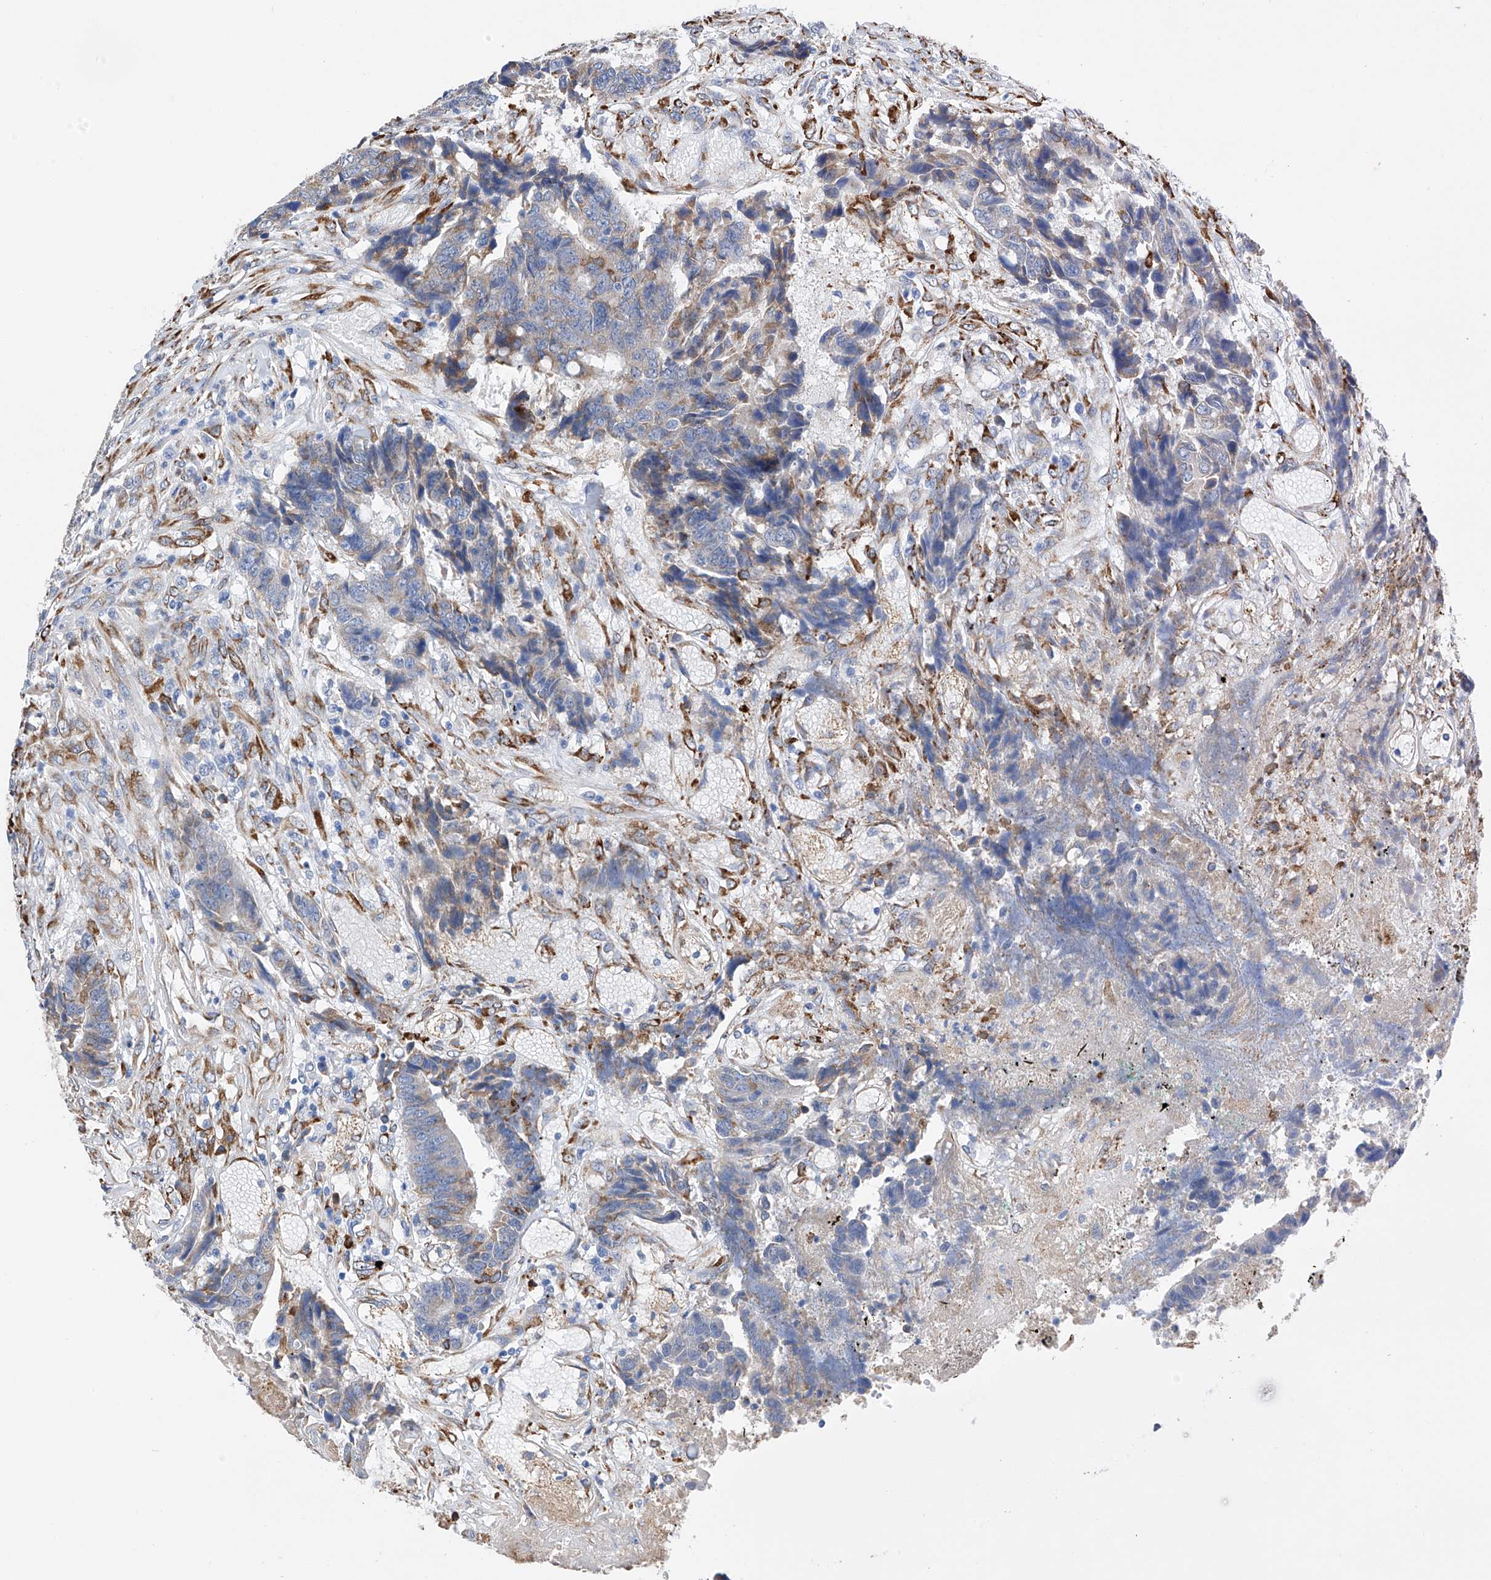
{"staining": {"intensity": "weak", "quantity": "<25%", "location": "cytoplasmic/membranous"}, "tissue": "colorectal cancer", "cell_type": "Tumor cells", "image_type": "cancer", "snomed": [{"axis": "morphology", "description": "Adenocarcinoma, NOS"}, {"axis": "topography", "description": "Rectum"}], "caption": "High magnification brightfield microscopy of colorectal cancer stained with DAB (brown) and counterstained with hematoxylin (blue): tumor cells show no significant expression. (DAB (3,3'-diaminobenzidine) IHC with hematoxylin counter stain).", "gene": "PDIA5", "patient": {"sex": "male", "age": 84}}